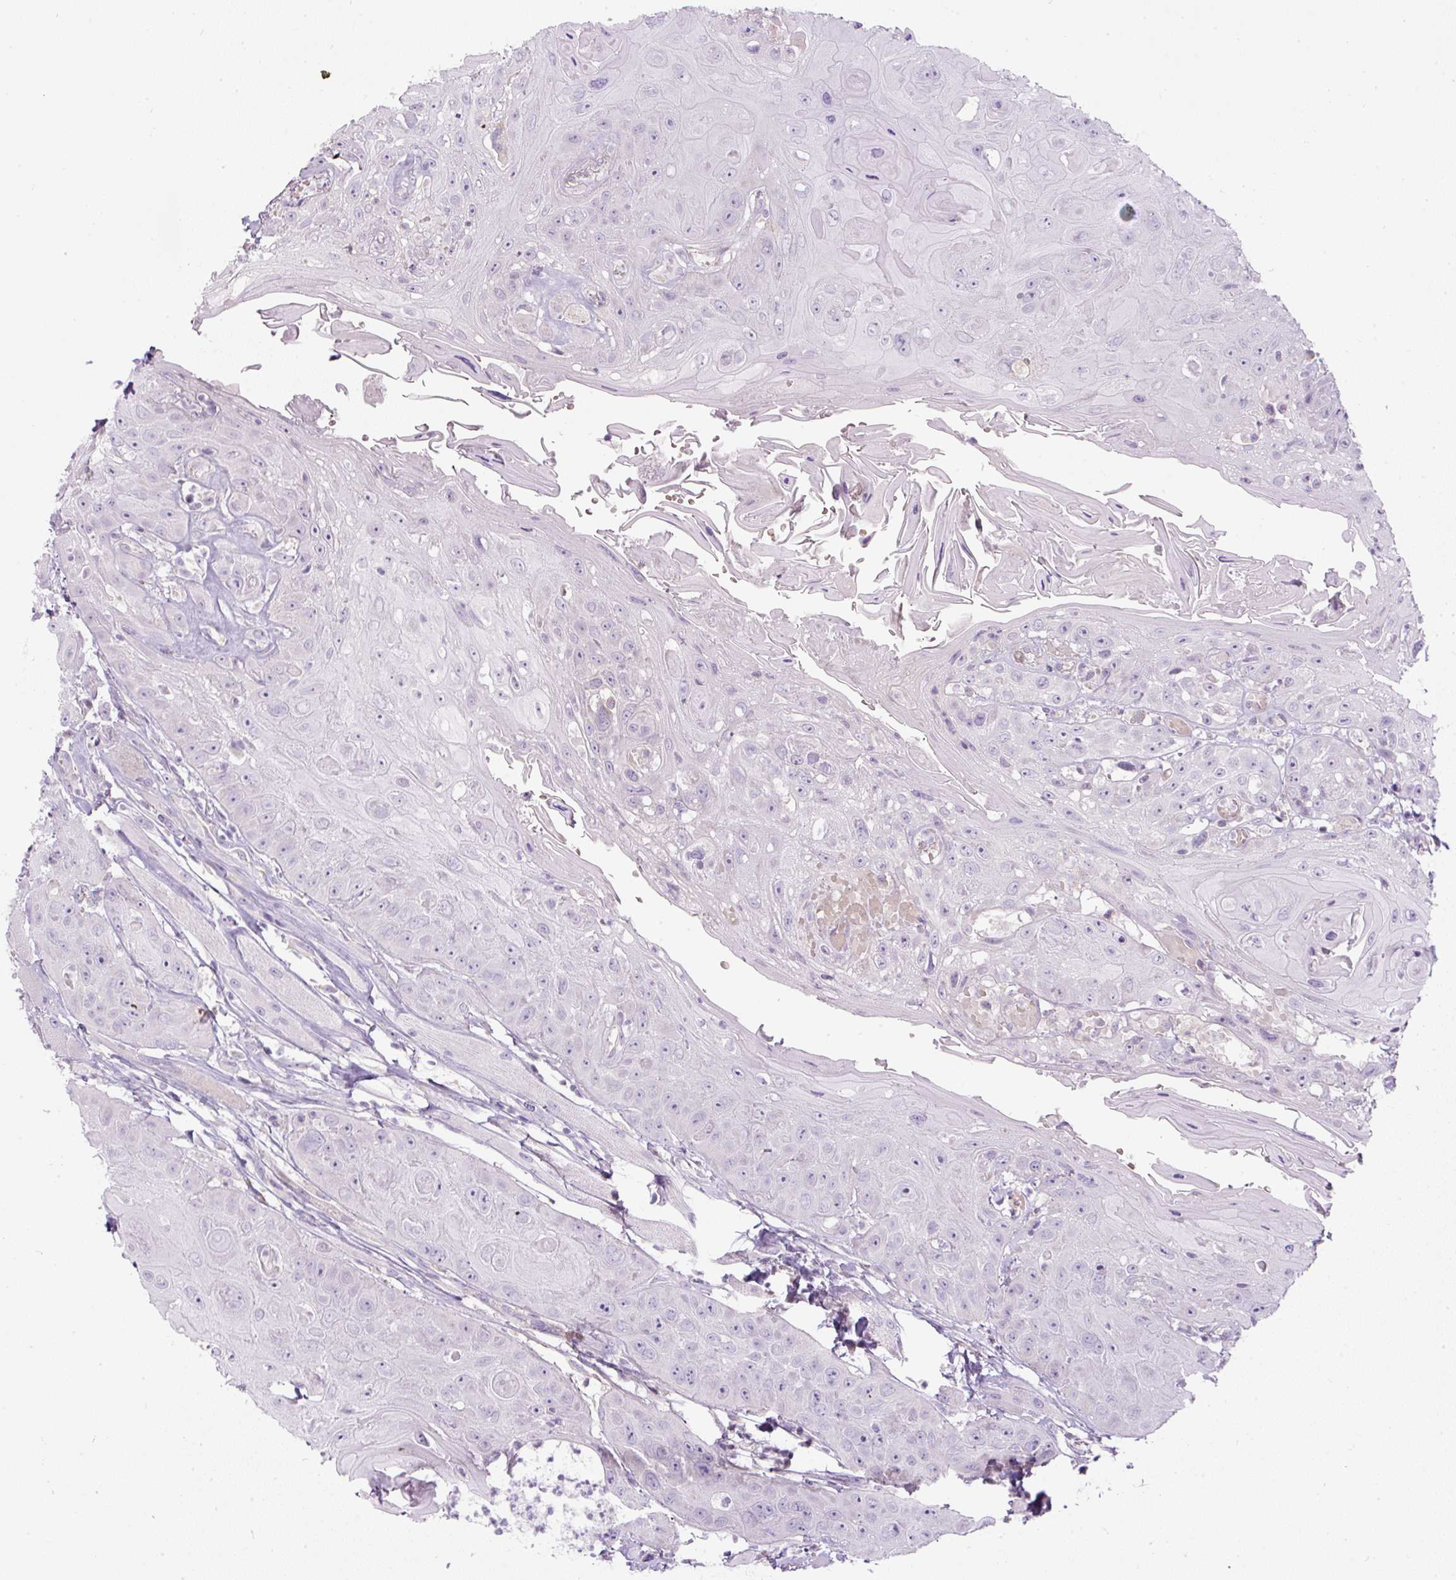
{"staining": {"intensity": "negative", "quantity": "none", "location": "none"}, "tissue": "head and neck cancer", "cell_type": "Tumor cells", "image_type": "cancer", "snomed": [{"axis": "morphology", "description": "Squamous cell carcinoma, NOS"}, {"axis": "topography", "description": "Head-Neck"}], "caption": "The histopathology image displays no staining of tumor cells in head and neck cancer (squamous cell carcinoma). (Immunohistochemistry (ihc), brightfield microscopy, high magnification).", "gene": "FGFBP3", "patient": {"sex": "female", "age": 59}}